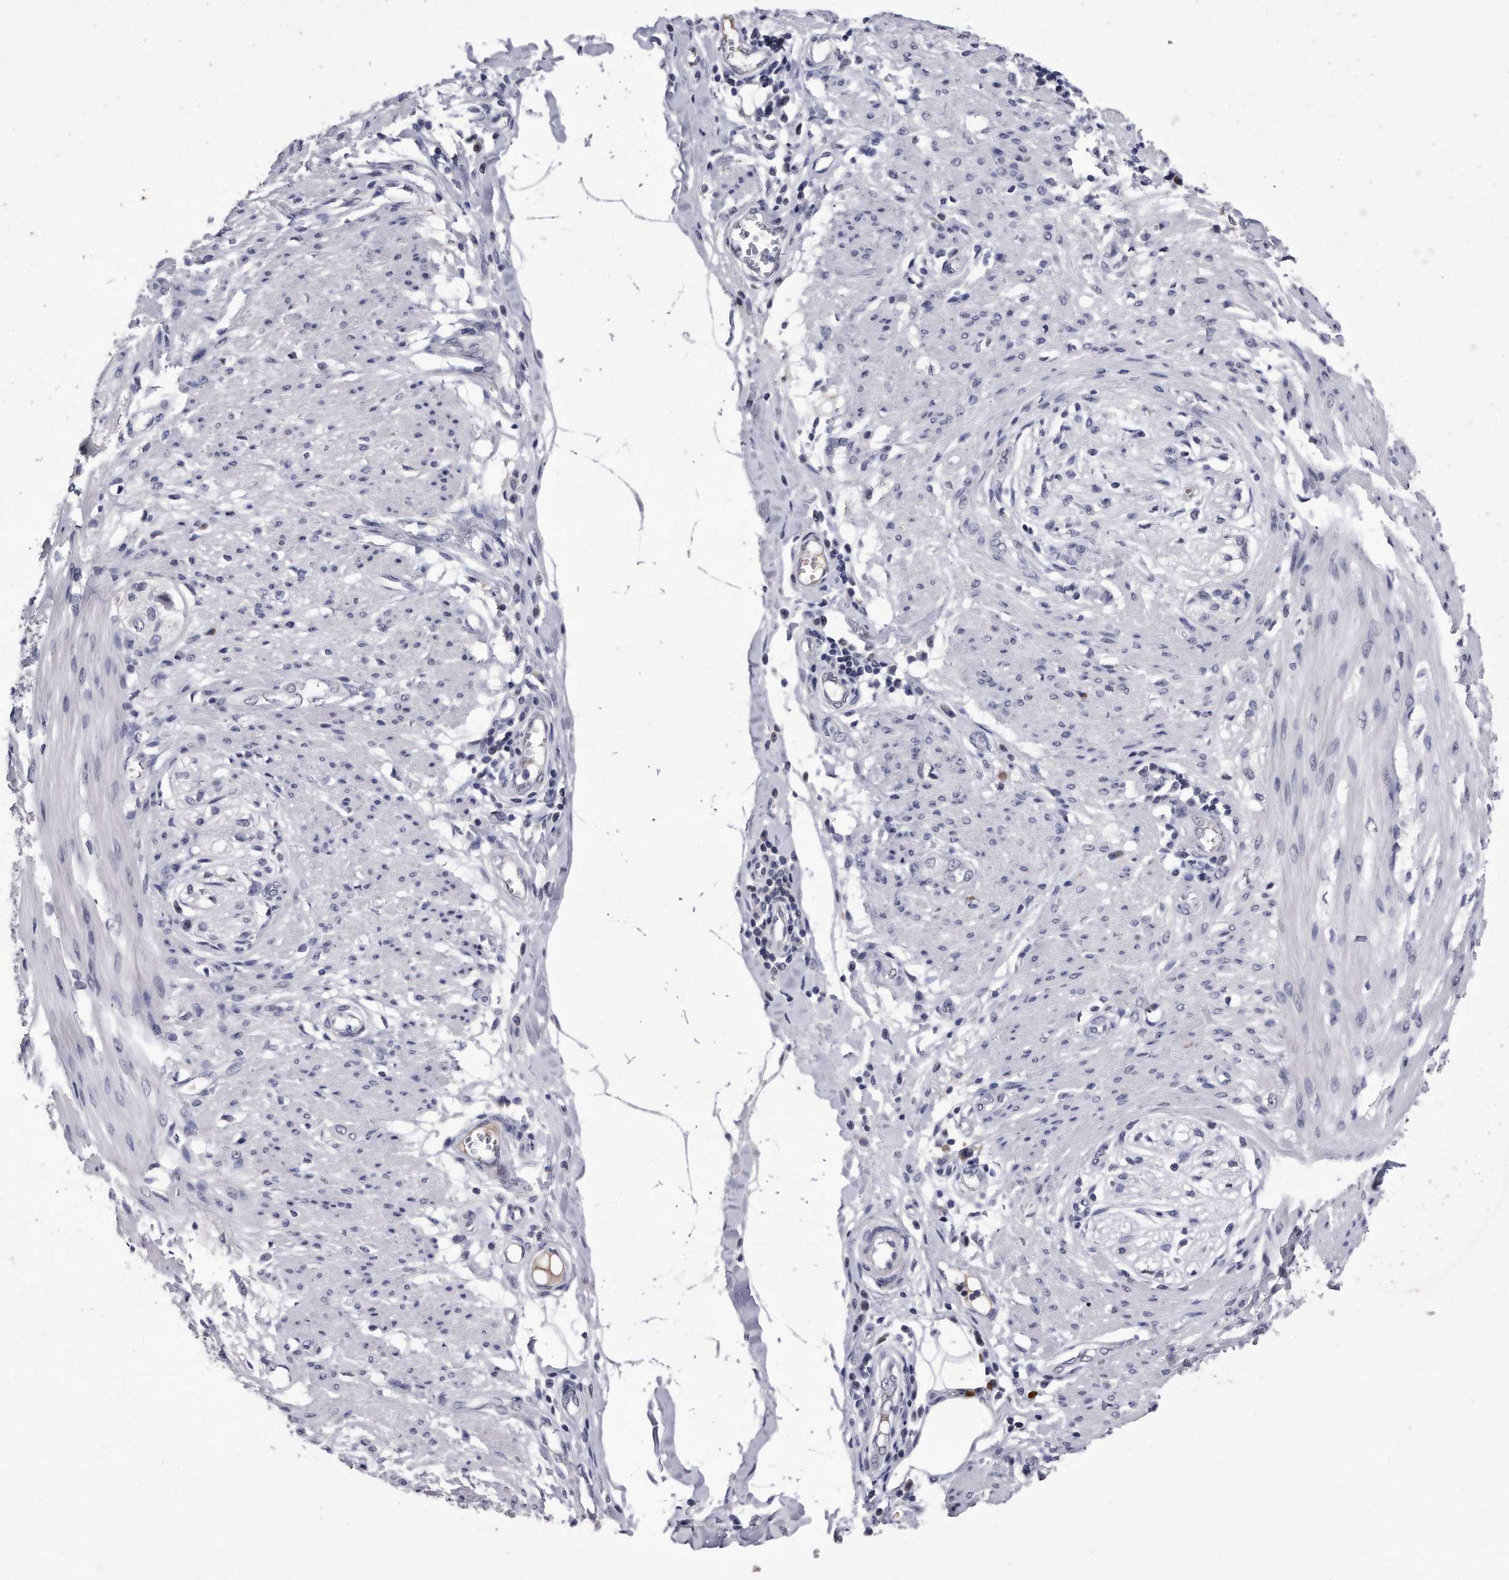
{"staining": {"intensity": "negative", "quantity": "none", "location": "none"}, "tissue": "smooth muscle", "cell_type": "Smooth muscle cells", "image_type": "normal", "snomed": [{"axis": "morphology", "description": "Normal tissue, NOS"}, {"axis": "morphology", "description": "Adenocarcinoma, NOS"}, {"axis": "topography", "description": "Colon"}, {"axis": "topography", "description": "Peripheral nerve tissue"}], "caption": "High magnification brightfield microscopy of unremarkable smooth muscle stained with DAB (3,3'-diaminobenzidine) (brown) and counterstained with hematoxylin (blue): smooth muscle cells show no significant staining.", "gene": "KCTD8", "patient": {"sex": "male", "age": 14}}